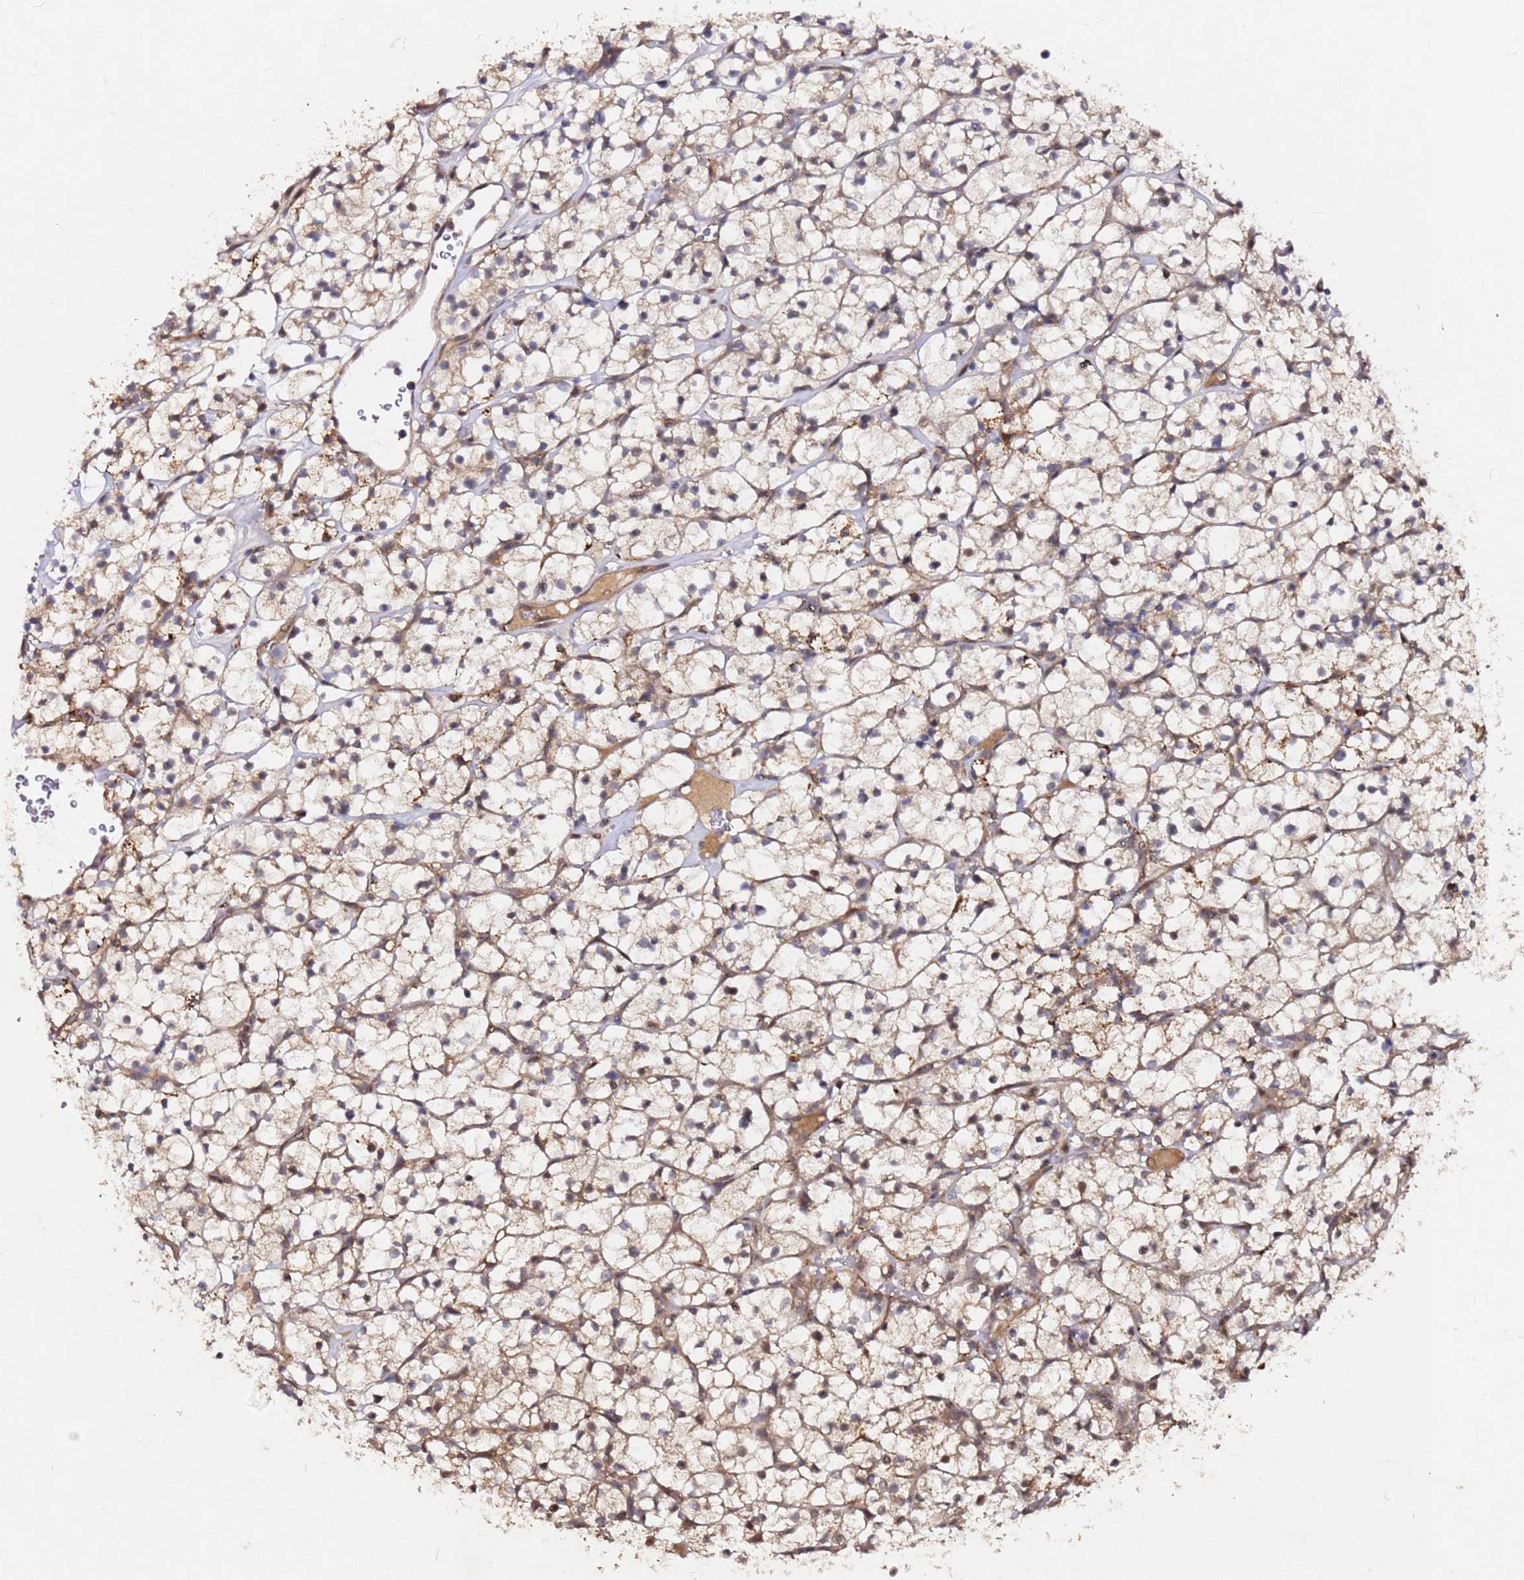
{"staining": {"intensity": "moderate", "quantity": ">75%", "location": "cytoplasmic/membranous"}, "tissue": "renal cancer", "cell_type": "Tumor cells", "image_type": "cancer", "snomed": [{"axis": "morphology", "description": "Adenocarcinoma, NOS"}, {"axis": "topography", "description": "Kidney"}], "caption": "Moderate cytoplasmic/membranous staining is identified in about >75% of tumor cells in renal cancer.", "gene": "ALG11", "patient": {"sex": "female", "age": 64}}